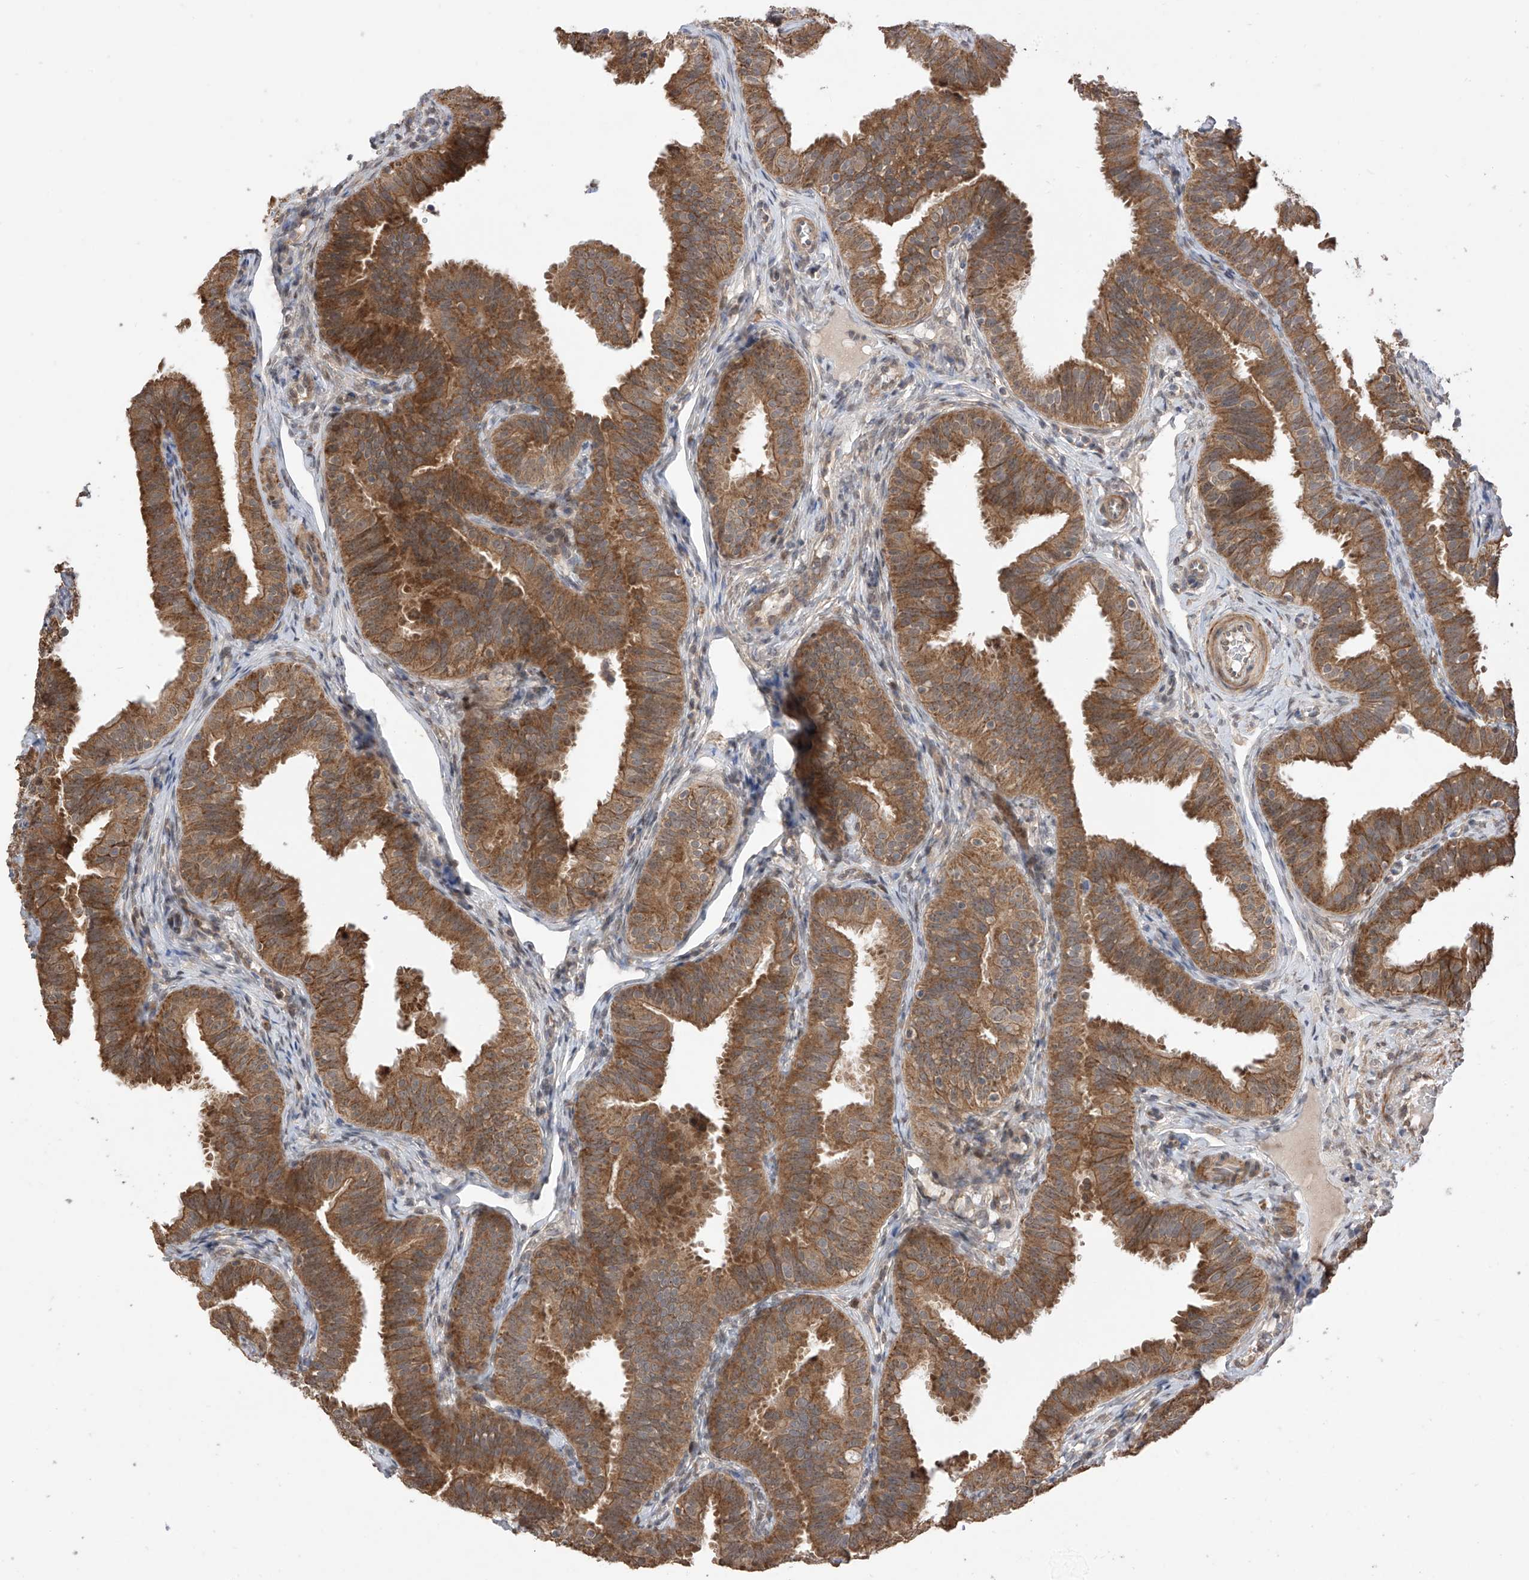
{"staining": {"intensity": "moderate", "quantity": ">75%", "location": "cytoplasmic/membranous,nuclear"}, "tissue": "fallopian tube", "cell_type": "Glandular cells", "image_type": "normal", "snomed": [{"axis": "morphology", "description": "Normal tissue, NOS"}, {"axis": "topography", "description": "Fallopian tube"}], "caption": "Protein staining of normal fallopian tube displays moderate cytoplasmic/membranous,nuclear expression in about >75% of glandular cells.", "gene": "LATS1", "patient": {"sex": "female", "age": 35}}